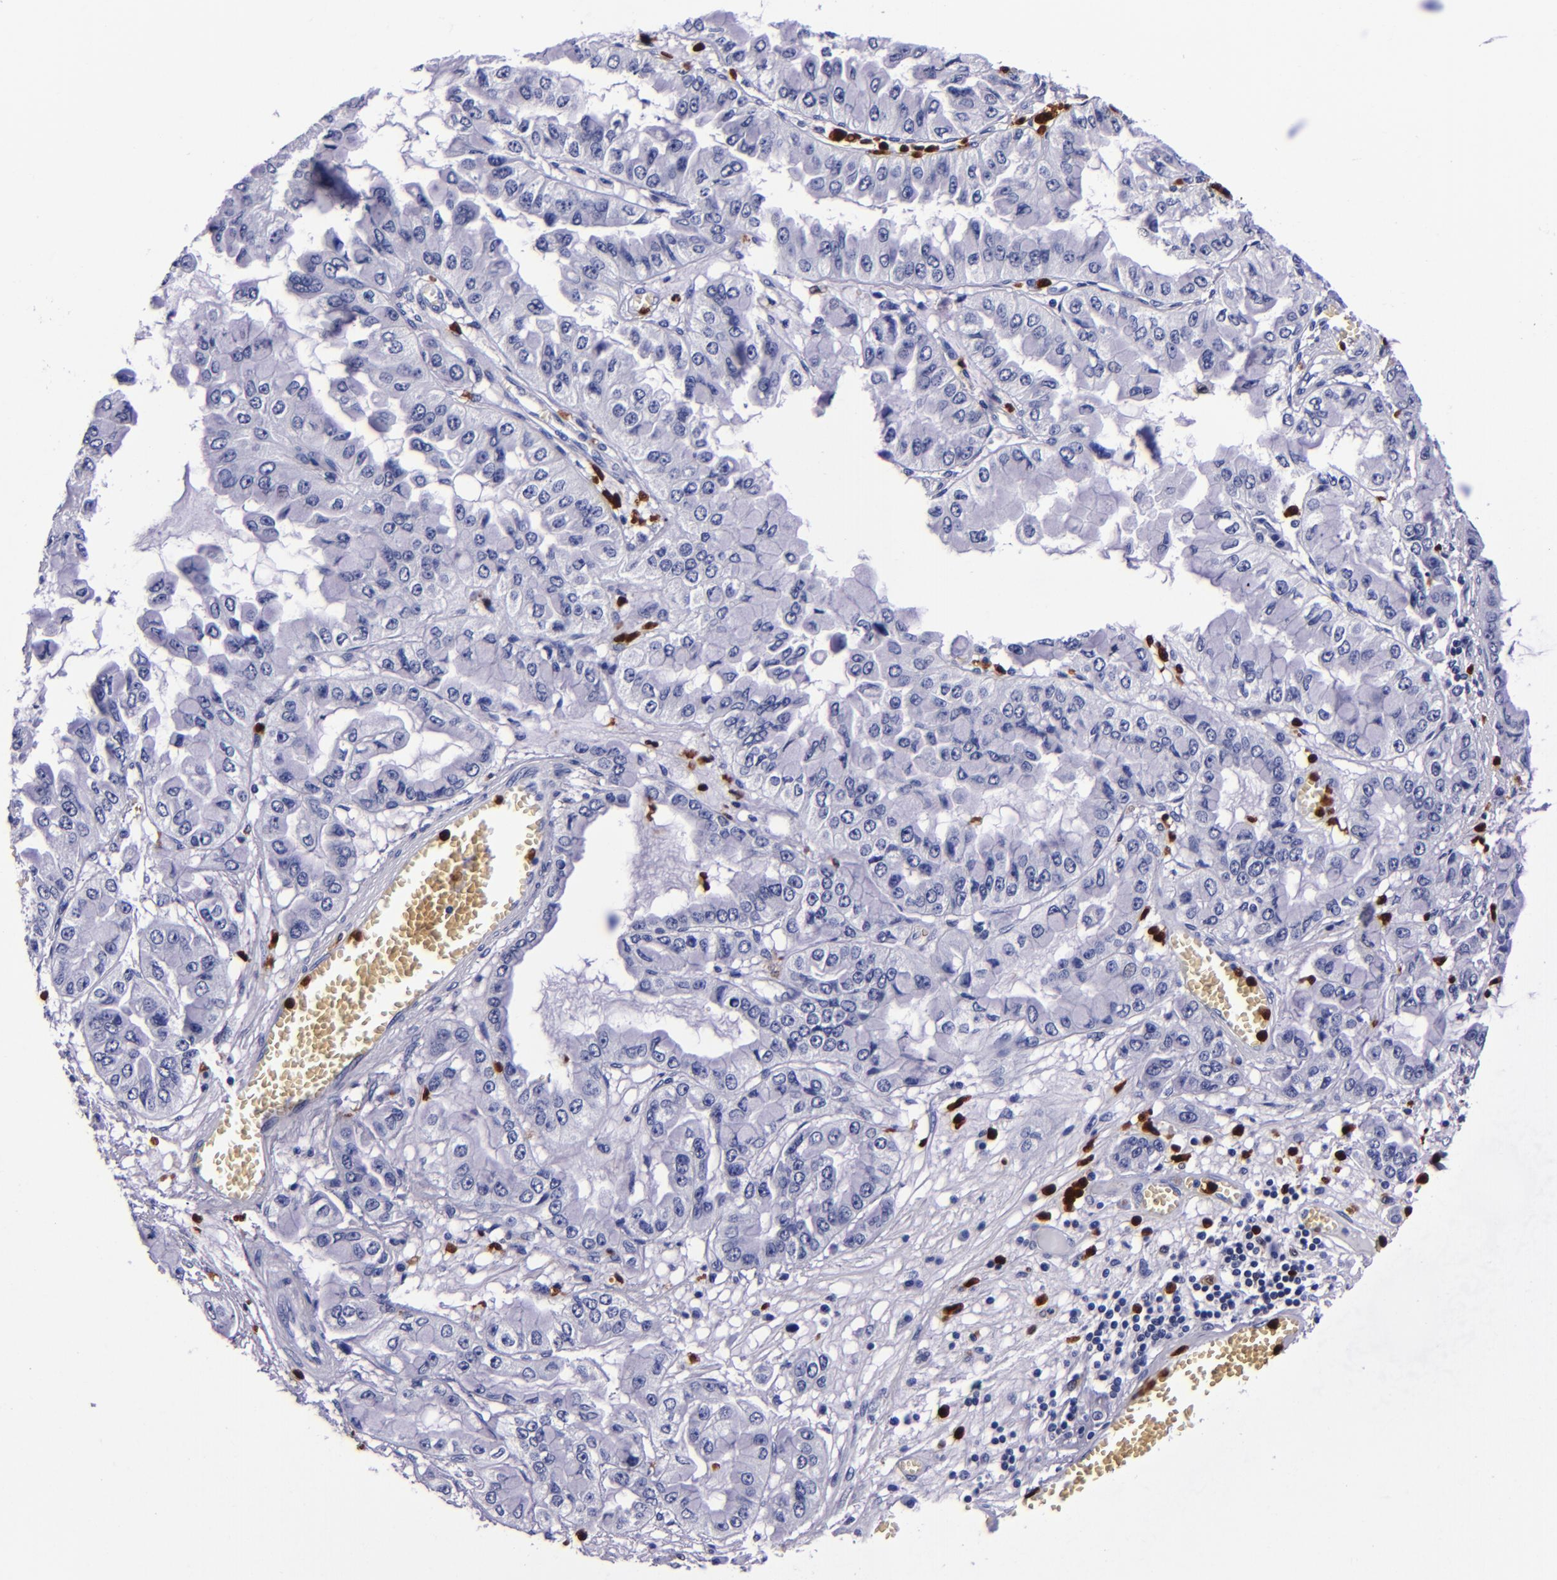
{"staining": {"intensity": "negative", "quantity": "none", "location": "none"}, "tissue": "liver cancer", "cell_type": "Tumor cells", "image_type": "cancer", "snomed": [{"axis": "morphology", "description": "Cholangiocarcinoma"}, {"axis": "topography", "description": "Liver"}], "caption": "DAB immunohistochemical staining of cholangiocarcinoma (liver) displays no significant positivity in tumor cells.", "gene": "S100A8", "patient": {"sex": "female", "age": 79}}